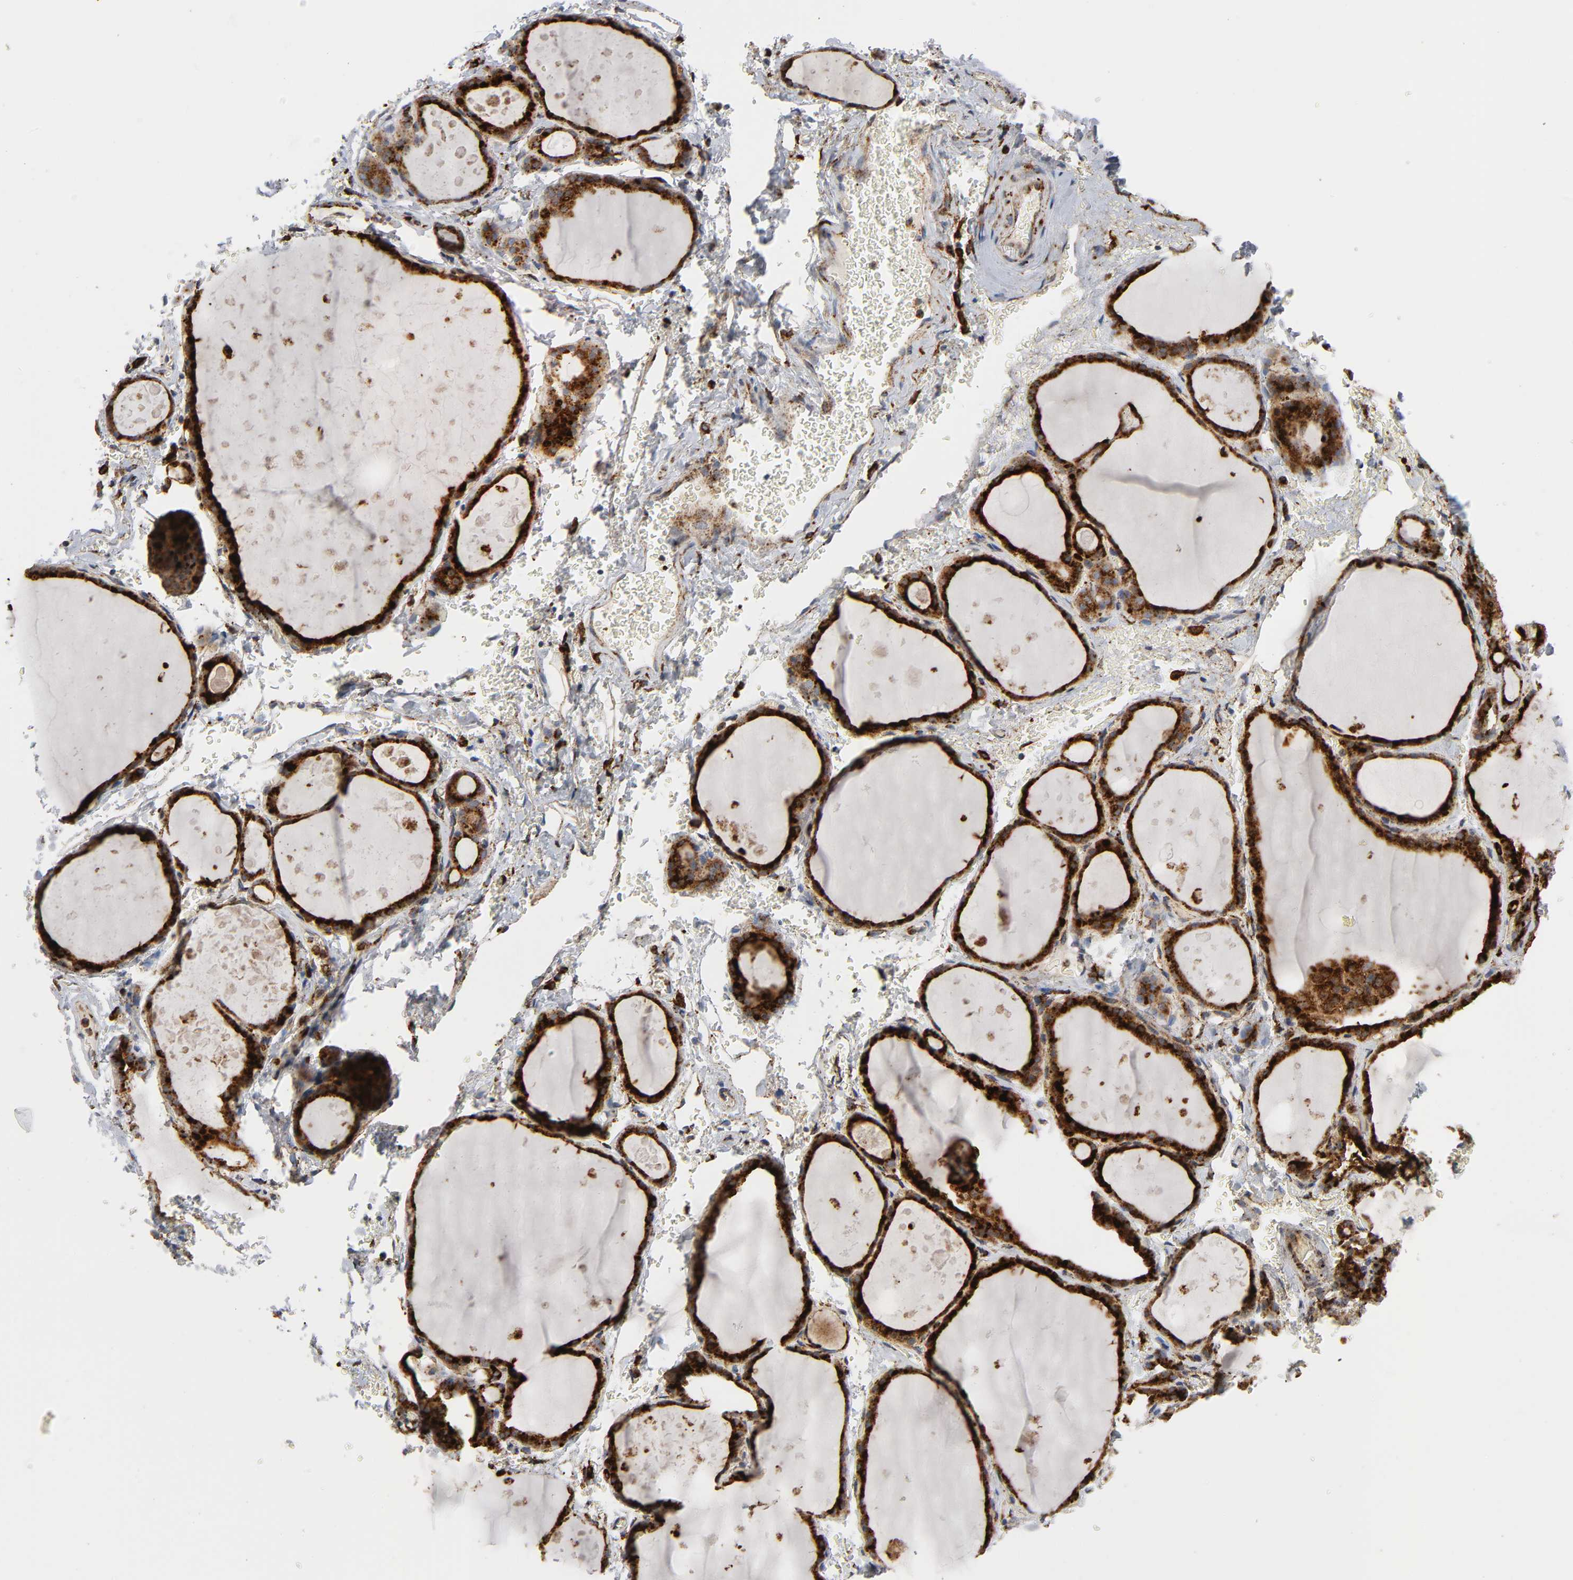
{"staining": {"intensity": "strong", "quantity": ">75%", "location": "cytoplasmic/membranous"}, "tissue": "thyroid gland", "cell_type": "Glandular cells", "image_type": "normal", "snomed": [{"axis": "morphology", "description": "Normal tissue, NOS"}, {"axis": "topography", "description": "Thyroid gland"}], "caption": "A brown stain shows strong cytoplasmic/membranous staining of a protein in glandular cells of normal human thyroid gland.", "gene": "PSAP", "patient": {"sex": "male", "age": 61}}